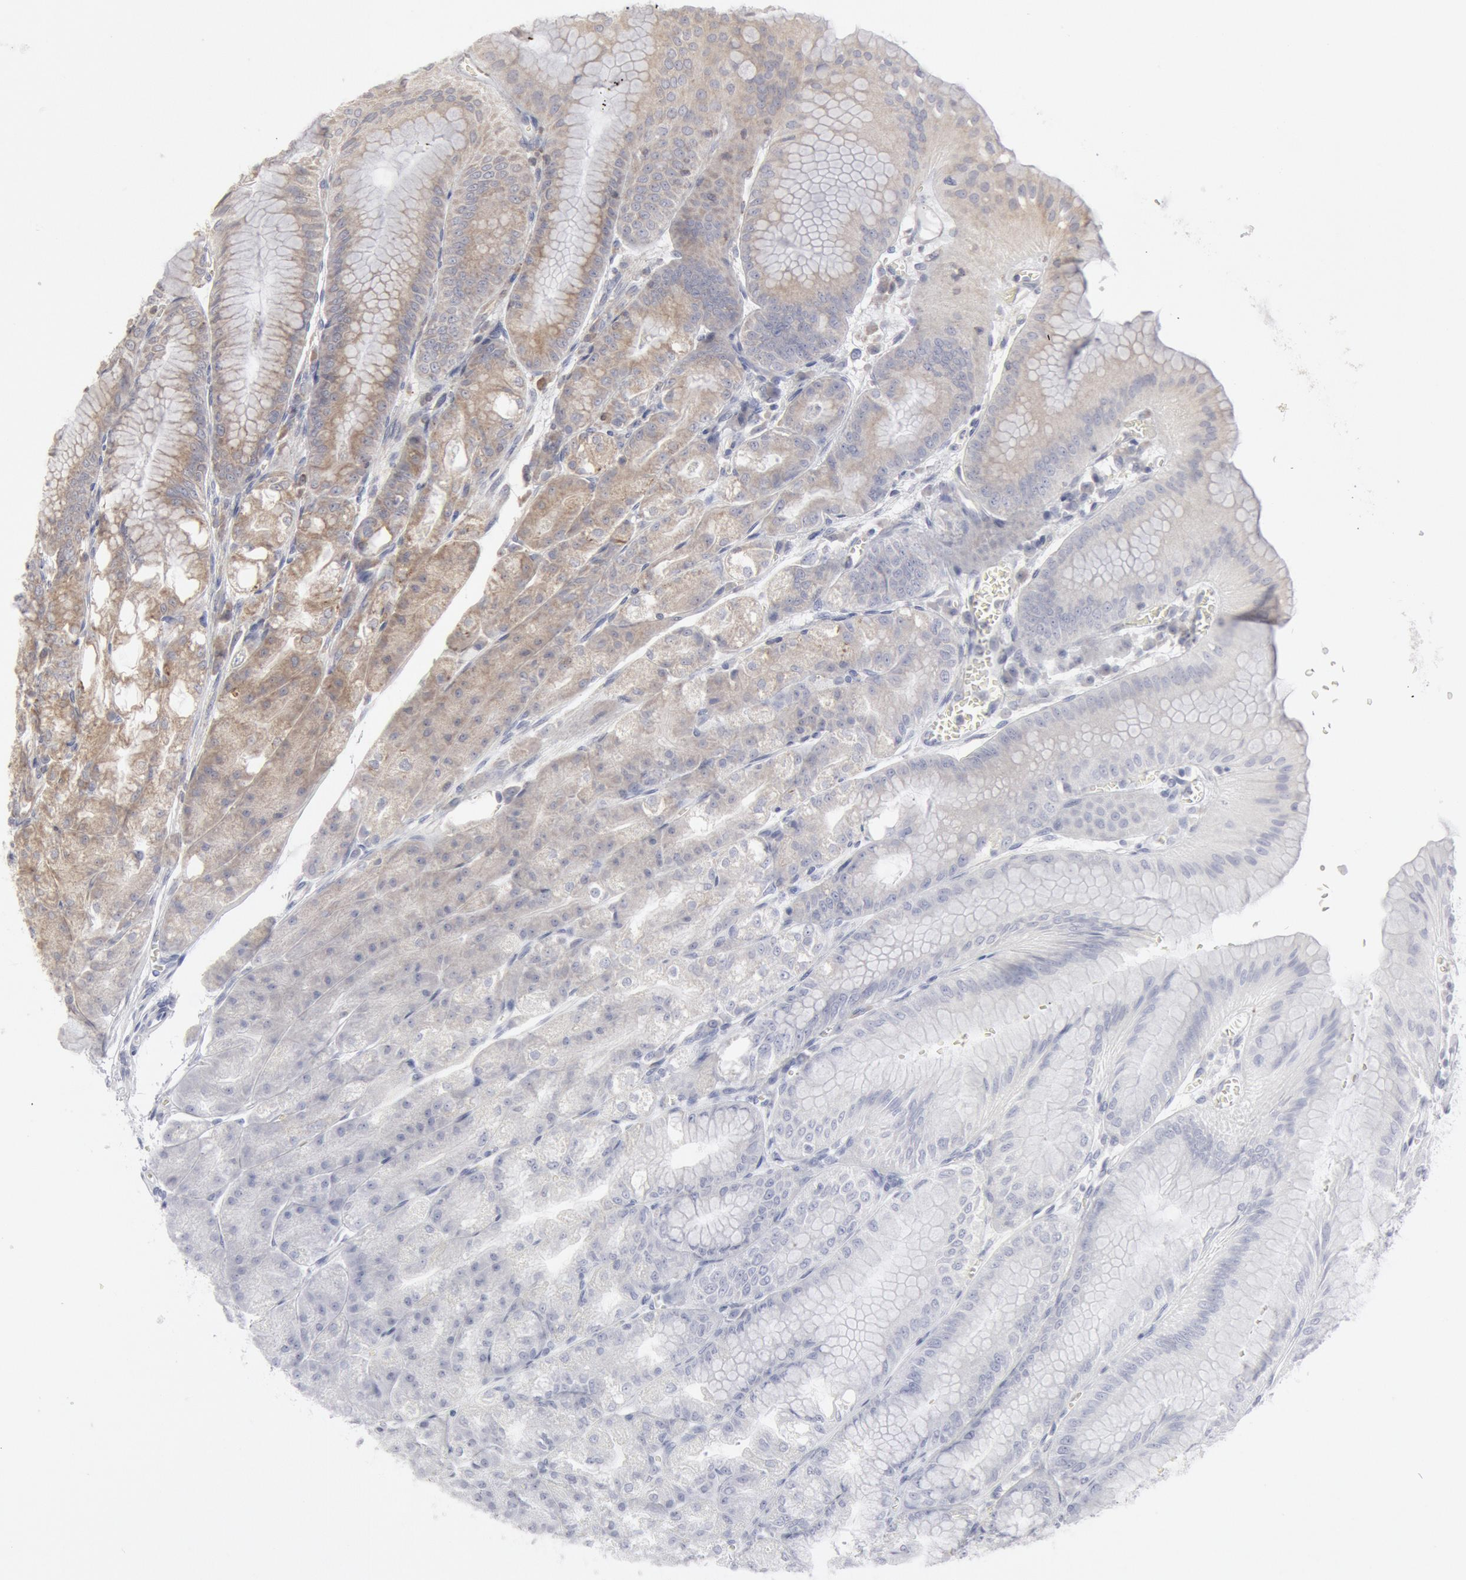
{"staining": {"intensity": "weak", "quantity": "<25%", "location": "cytoplasmic/membranous"}, "tissue": "stomach", "cell_type": "Glandular cells", "image_type": "normal", "snomed": [{"axis": "morphology", "description": "Normal tissue, NOS"}, {"axis": "topography", "description": "Stomach, lower"}], "caption": "A high-resolution image shows immunohistochemistry staining of unremarkable stomach, which shows no significant staining in glandular cells.", "gene": "OSBPL8", "patient": {"sex": "male", "age": 71}}